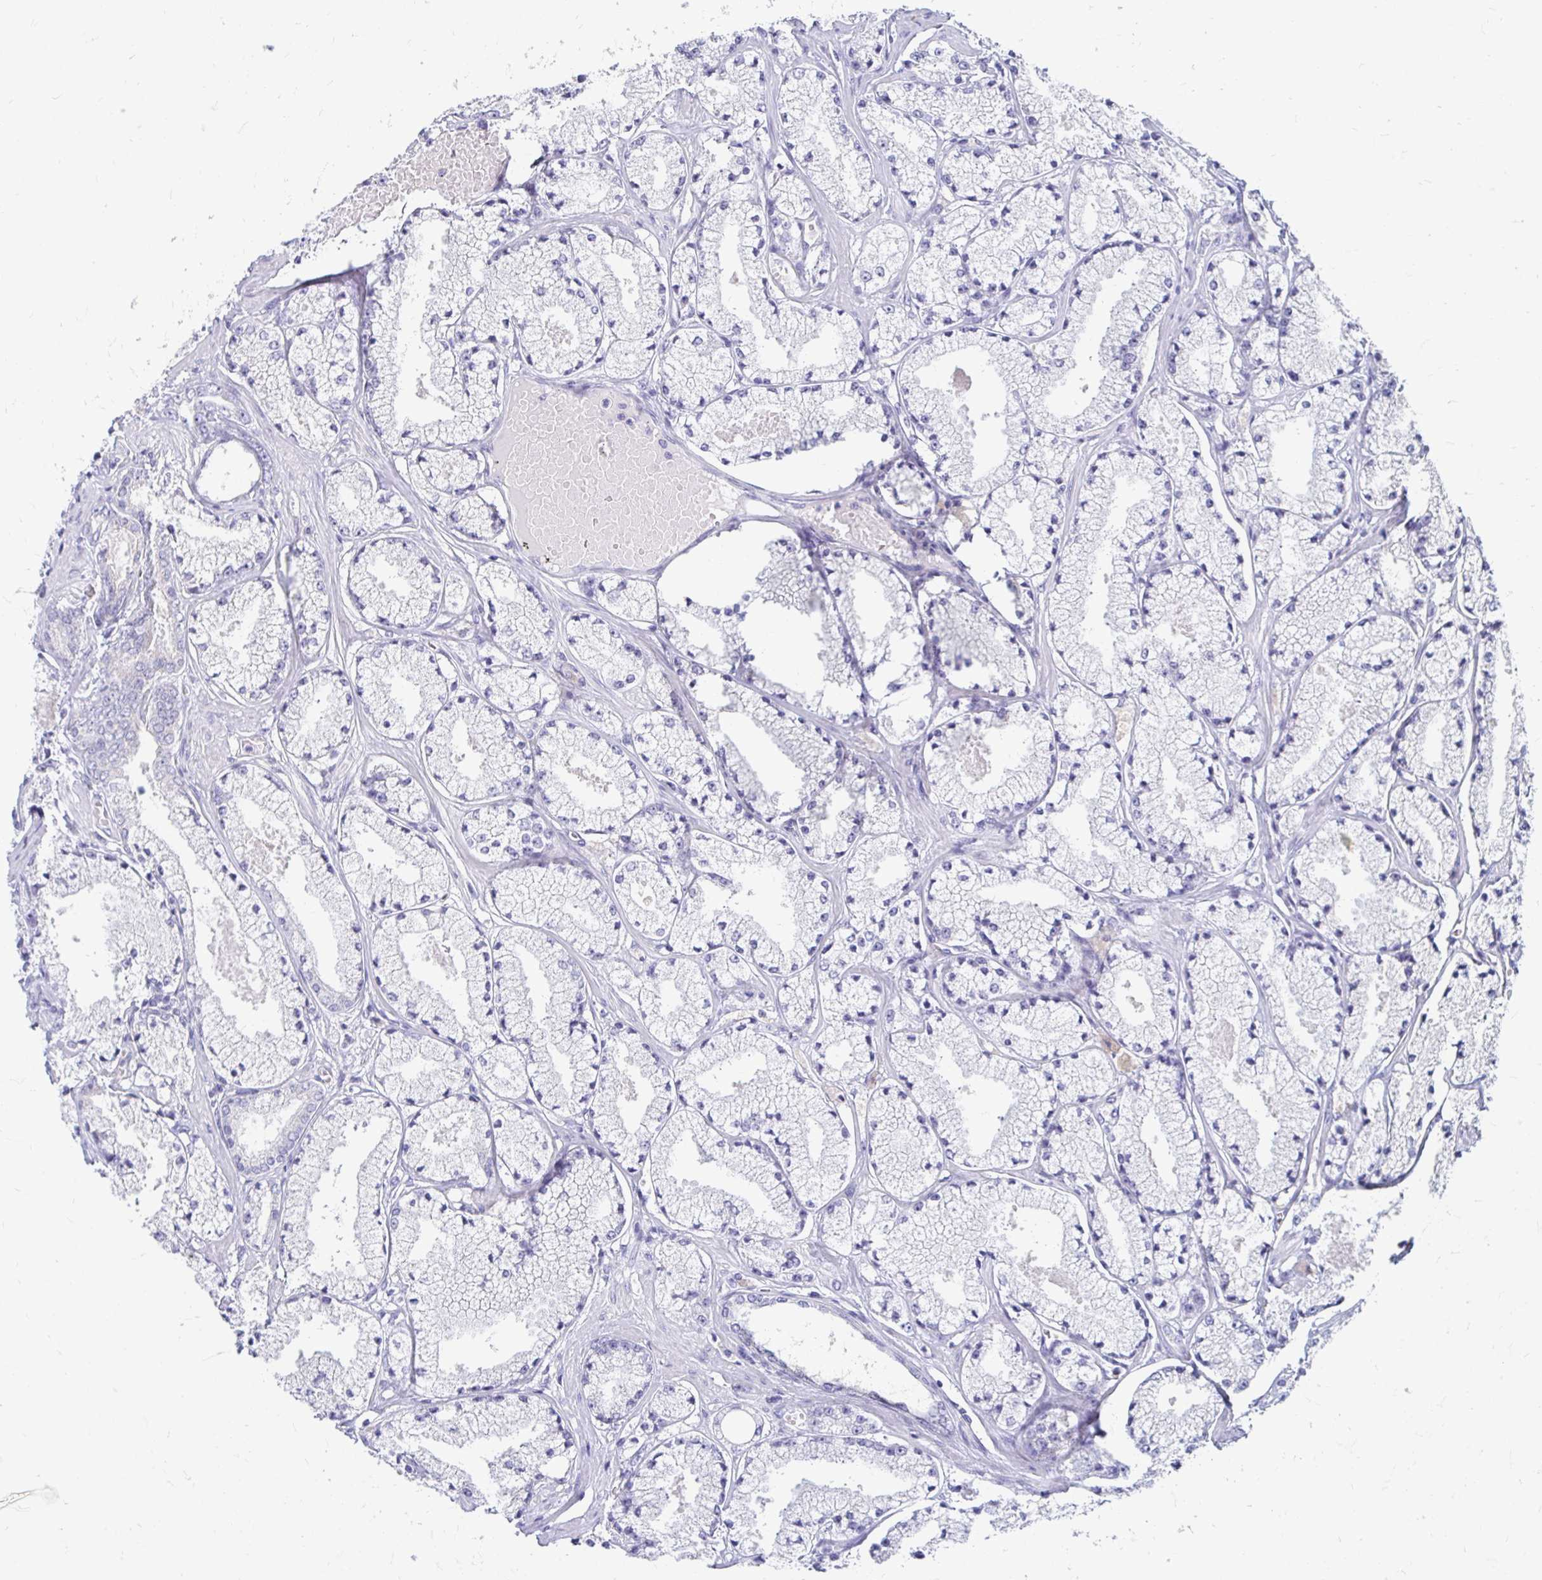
{"staining": {"intensity": "negative", "quantity": "none", "location": "none"}, "tissue": "prostate cancer", "cell_type": "Tumor cells", "image_type": "cancer", "snomed": [{"axis": "morphology", "description": "Adenocarcinoma, High grade"}, {"axis": "topography", "description": "Prostate"}], "caption": "High power microscopy histopathology image of an immunohistochemistry (IHC) image of prostate cancer (adenocarcinoma (high-grade)), revealing no significant positivity in tumor cells.", "gene": "PEG10", "patient": {"sex": "male", "age": 63}}